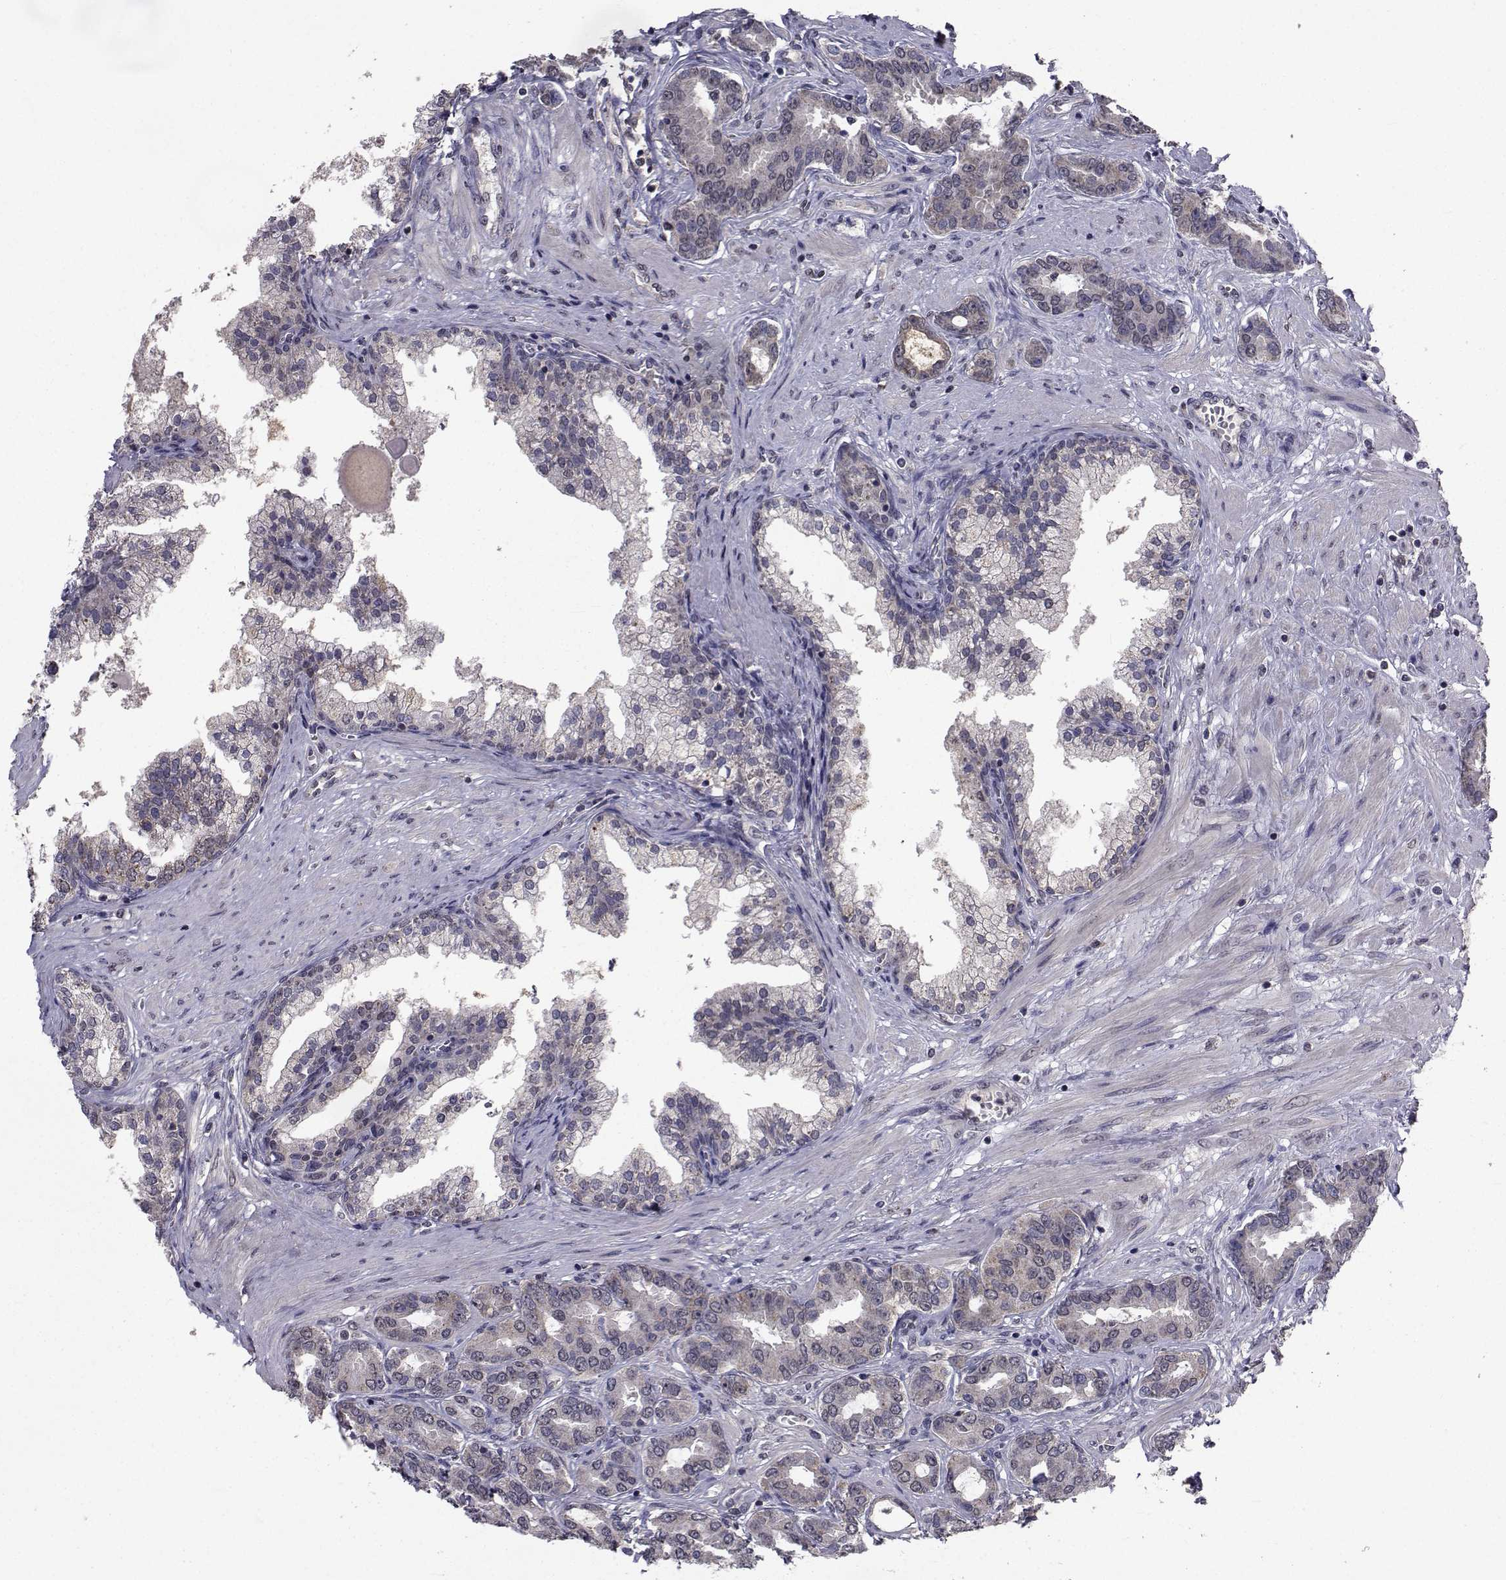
{"staining": {"intensity": "weak", "quantity": "<25%", "location": "cytoplasmic/membranous"}, "tissue": "prostate cancer", "cell_type": "Tumor cells", "image_type": "cancer", "snomed": [{"axis": "morphology", "description": "Adenocarcinoma, NOS"}, {"axis": "topography", "description": "Prostate"}], "caption": "Immunohistochemistry (IHC) image of neoplastic tissue: human prostate cancer (adenocarcinoma) stained with DAB (3,3'-diaminobenzidine) reveals no significant protein staining in tumor cells.", "gene": "CYP2S1", "patient": {"sex": "male", "age": 67}}